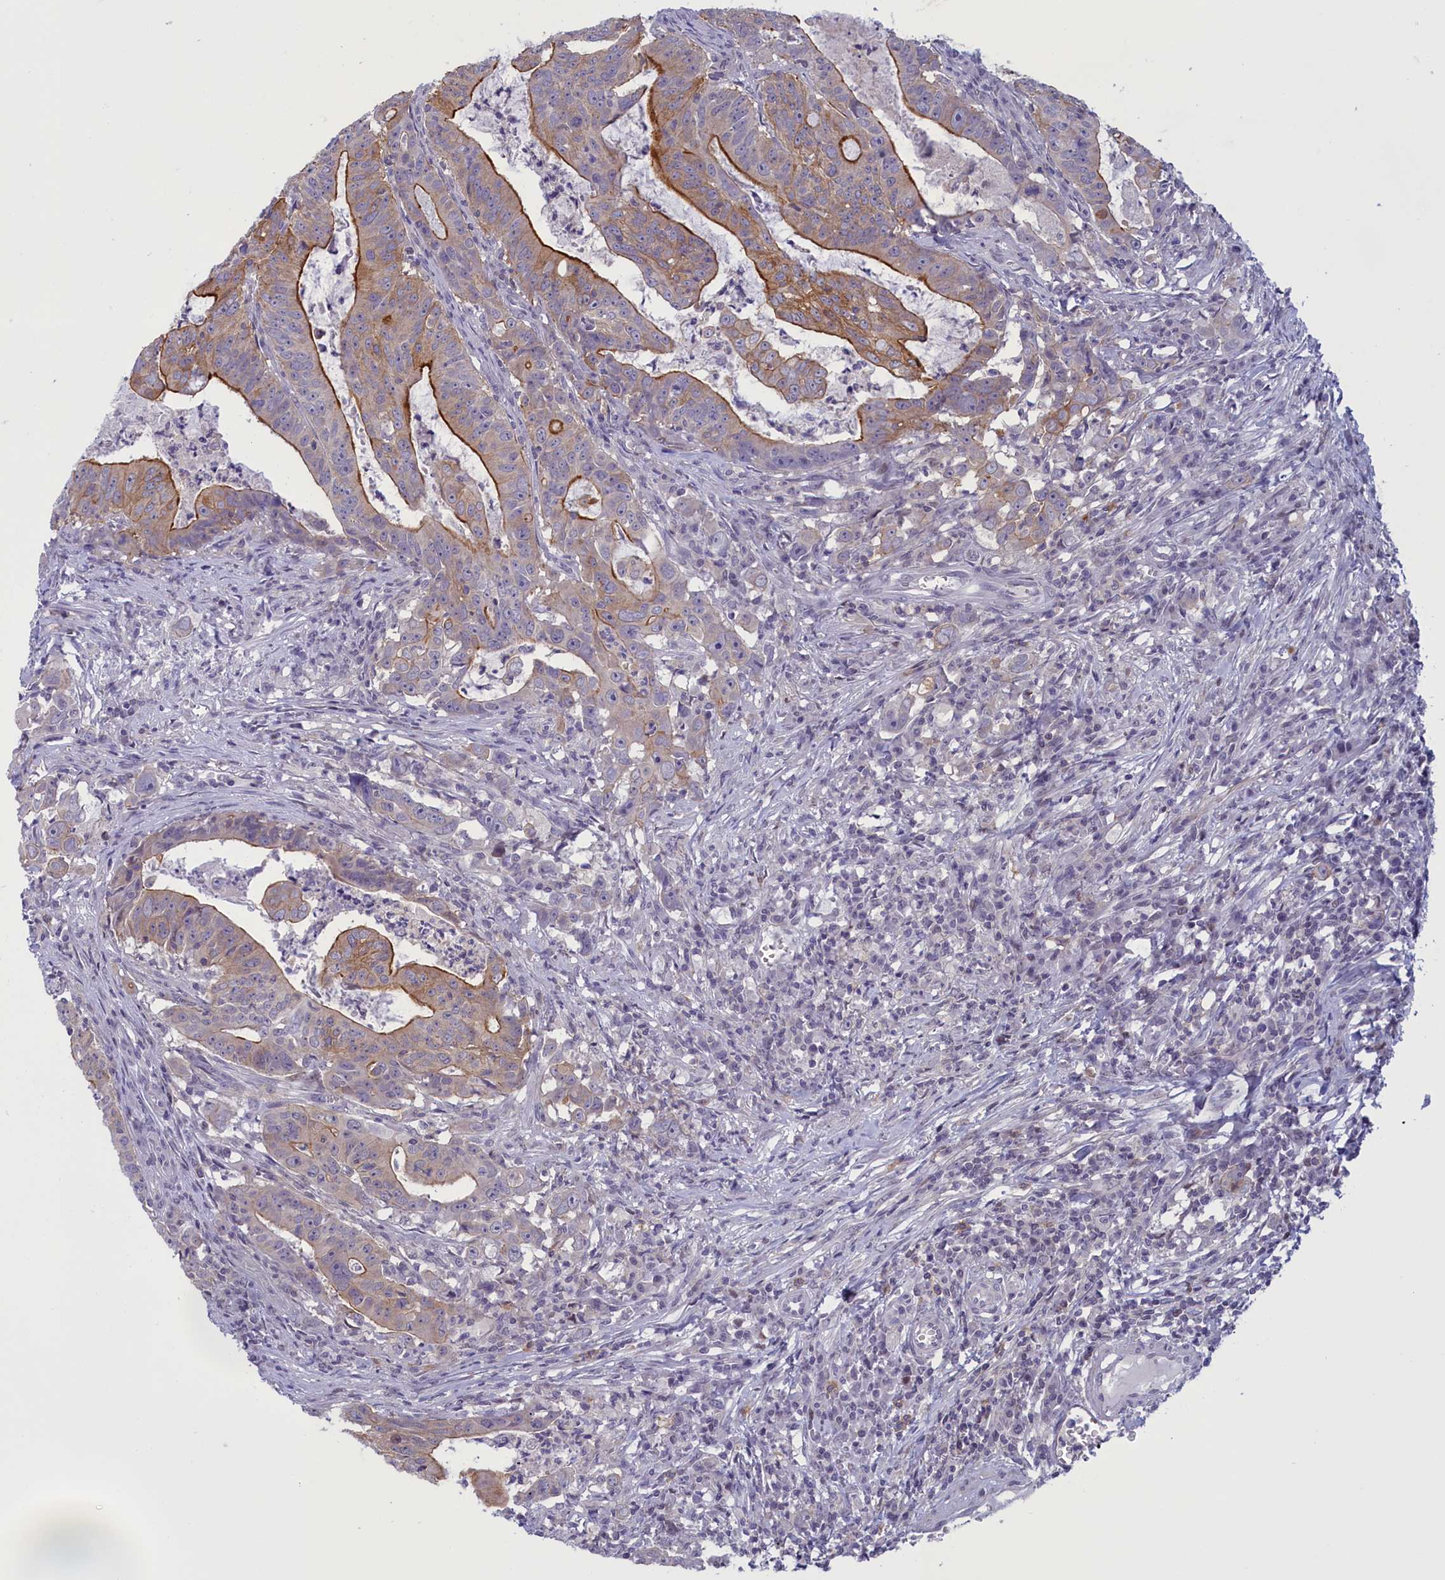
{"staining": {"intensity": "moderate", "quantity": "25%-75%", "location": "cytoplasmic/membranous"}, "tissue": "colorectal cancer", "cell_type": "Tumor cells", "image_type": "cancer", "snomed": [{"axis": "morphology", "description": "Adenocarcinoma, NOS"}, {"axis": "topography", "description": "Rectum"}], "caption": "Immunohistochemical staining of human colorectal cancer (adenocarcinoma) exhibits medium levels of moderate cytoplasmic/membranous protein expression in approximately 25%-75% of tumor cells.", "gene": "CORO2A", "patient": {"sex": "male", "age": 69}}